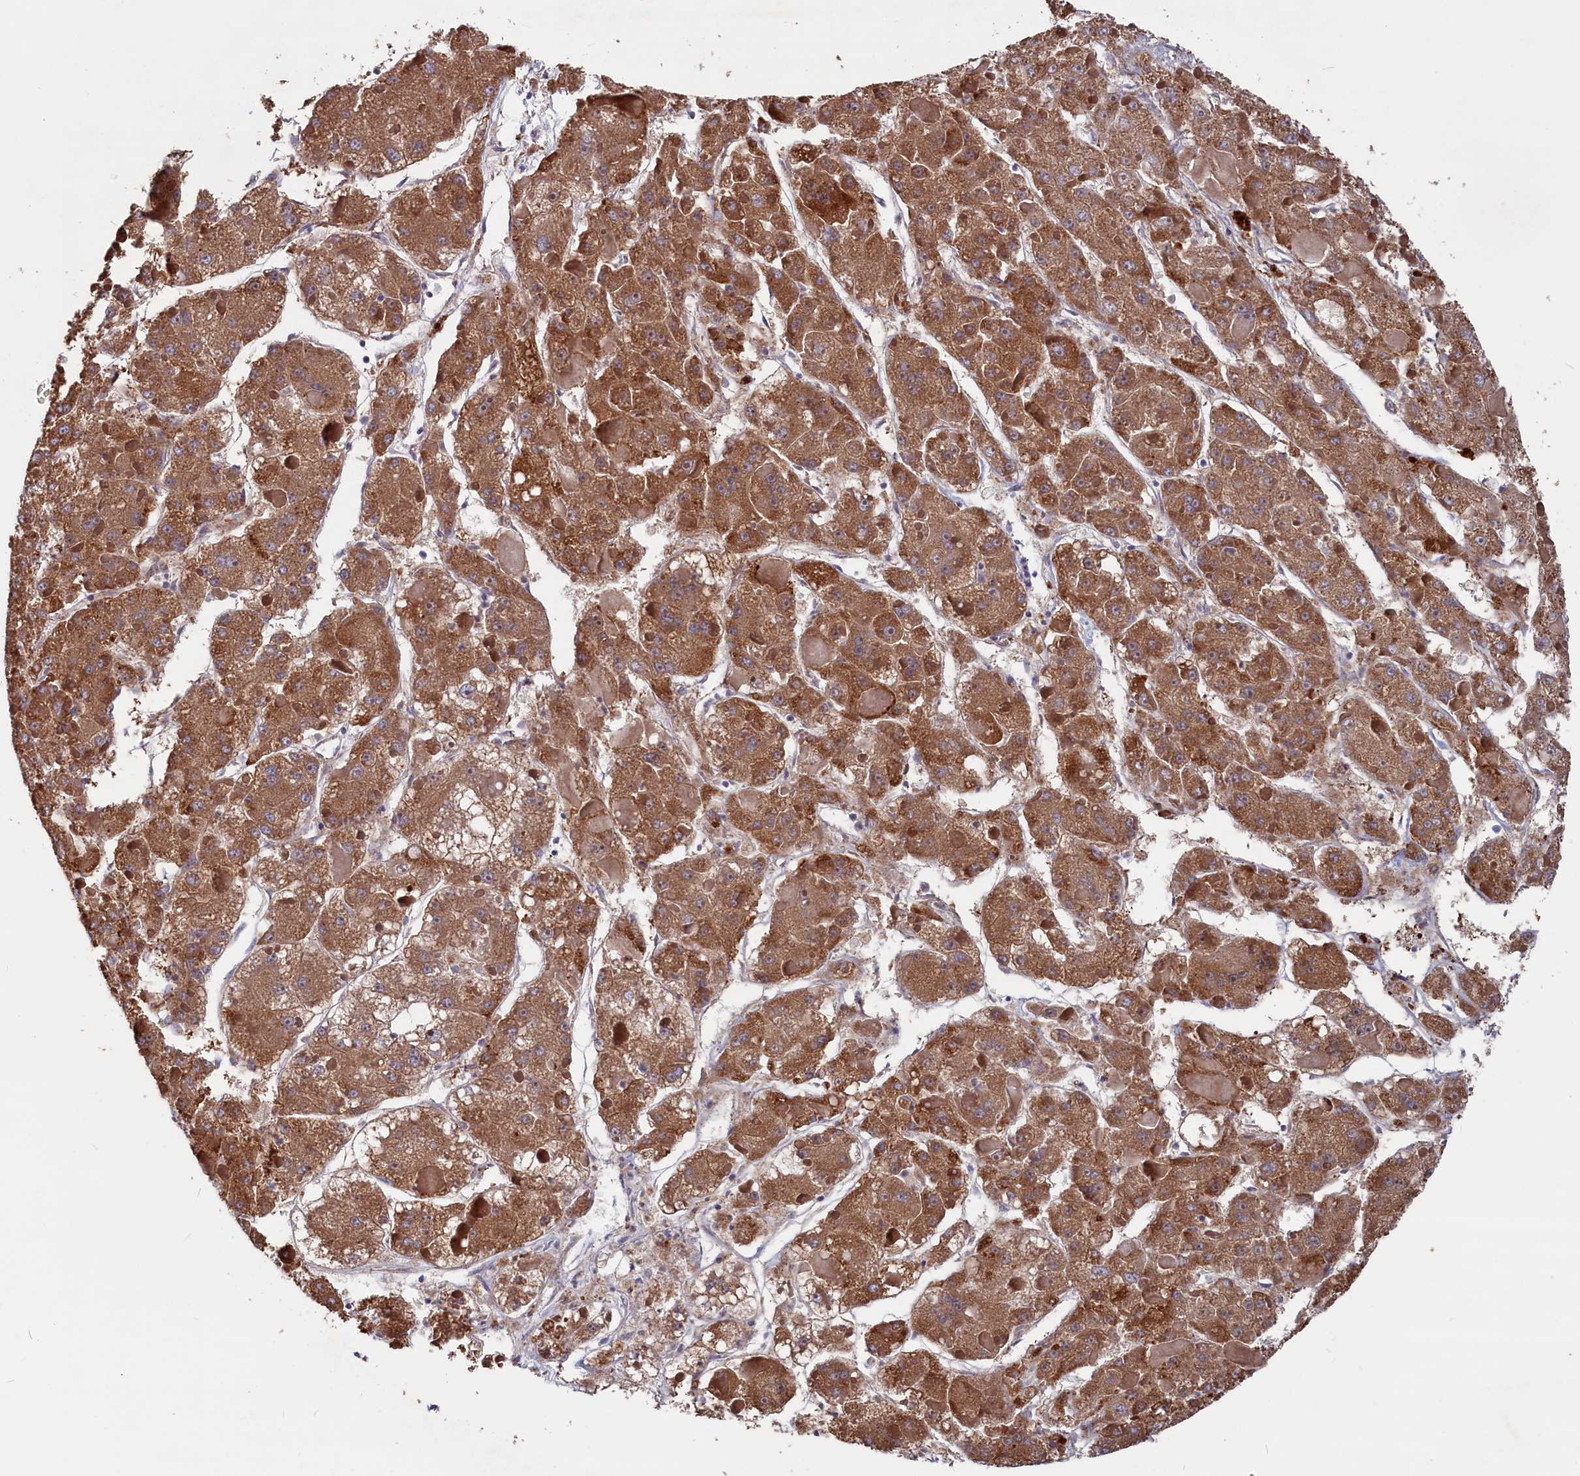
{"staining": {"intensity": "strong", "quantity": ">75%", "location": "cytoplasmic/membranous"}, "tissue": "liver cancer", "cell_type": "Tumor cells", "image_type": "cancer", "snomed": [{"axis": "morphology", "description": "Carcinoma, Hepatocellular, NOS"}, {"axis": "topography", "description": "Liver"}], "caption": "Liver cancer (hepatocellular carcinoma) stained with a brown dye shows strong cytoplasmic/membranous positive staining in about >75% of tumor cells.", "gene": "NUDT7", "patient": {"sex": "female", "age": 73}}